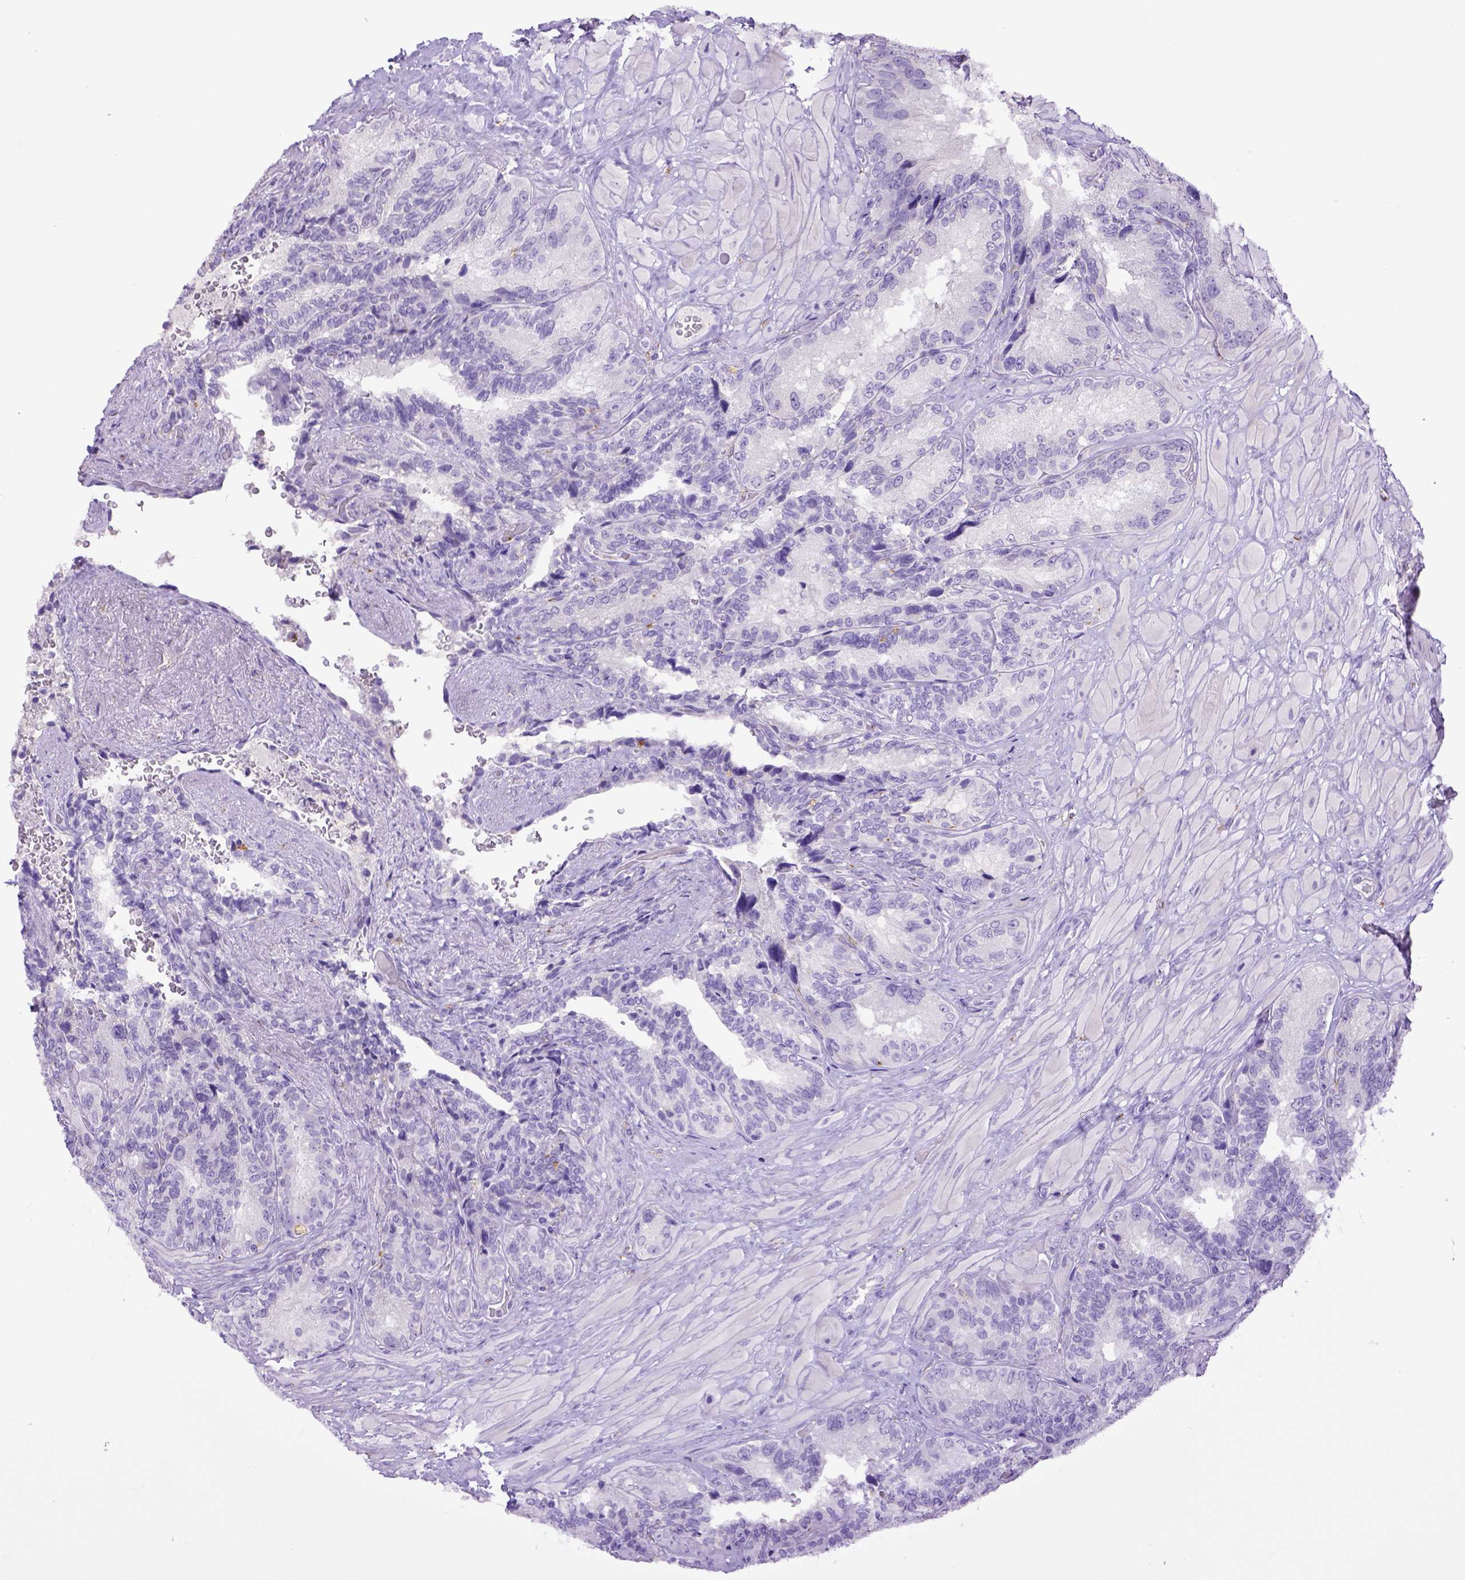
{"staining": {"intensity": "negative", "quantity": "none", "location": "none"}, "tissue": "seminal vesicle", "cell_type": "Glandular cells", "image_type": "normal", "snomed": [{"axis": "morphology", "description": "Normal tissue, NOS"}, {"axis": "topography", "description": "Seminal veicle"}], "caption": "Immunohistochemistry (IHC) photomicrograph of normal human seminal vesicle stained for a protein (brown), which shows no staining in glandular cells.", "gene": "CD68", "patient": {"sex": "male", "age": 69}}